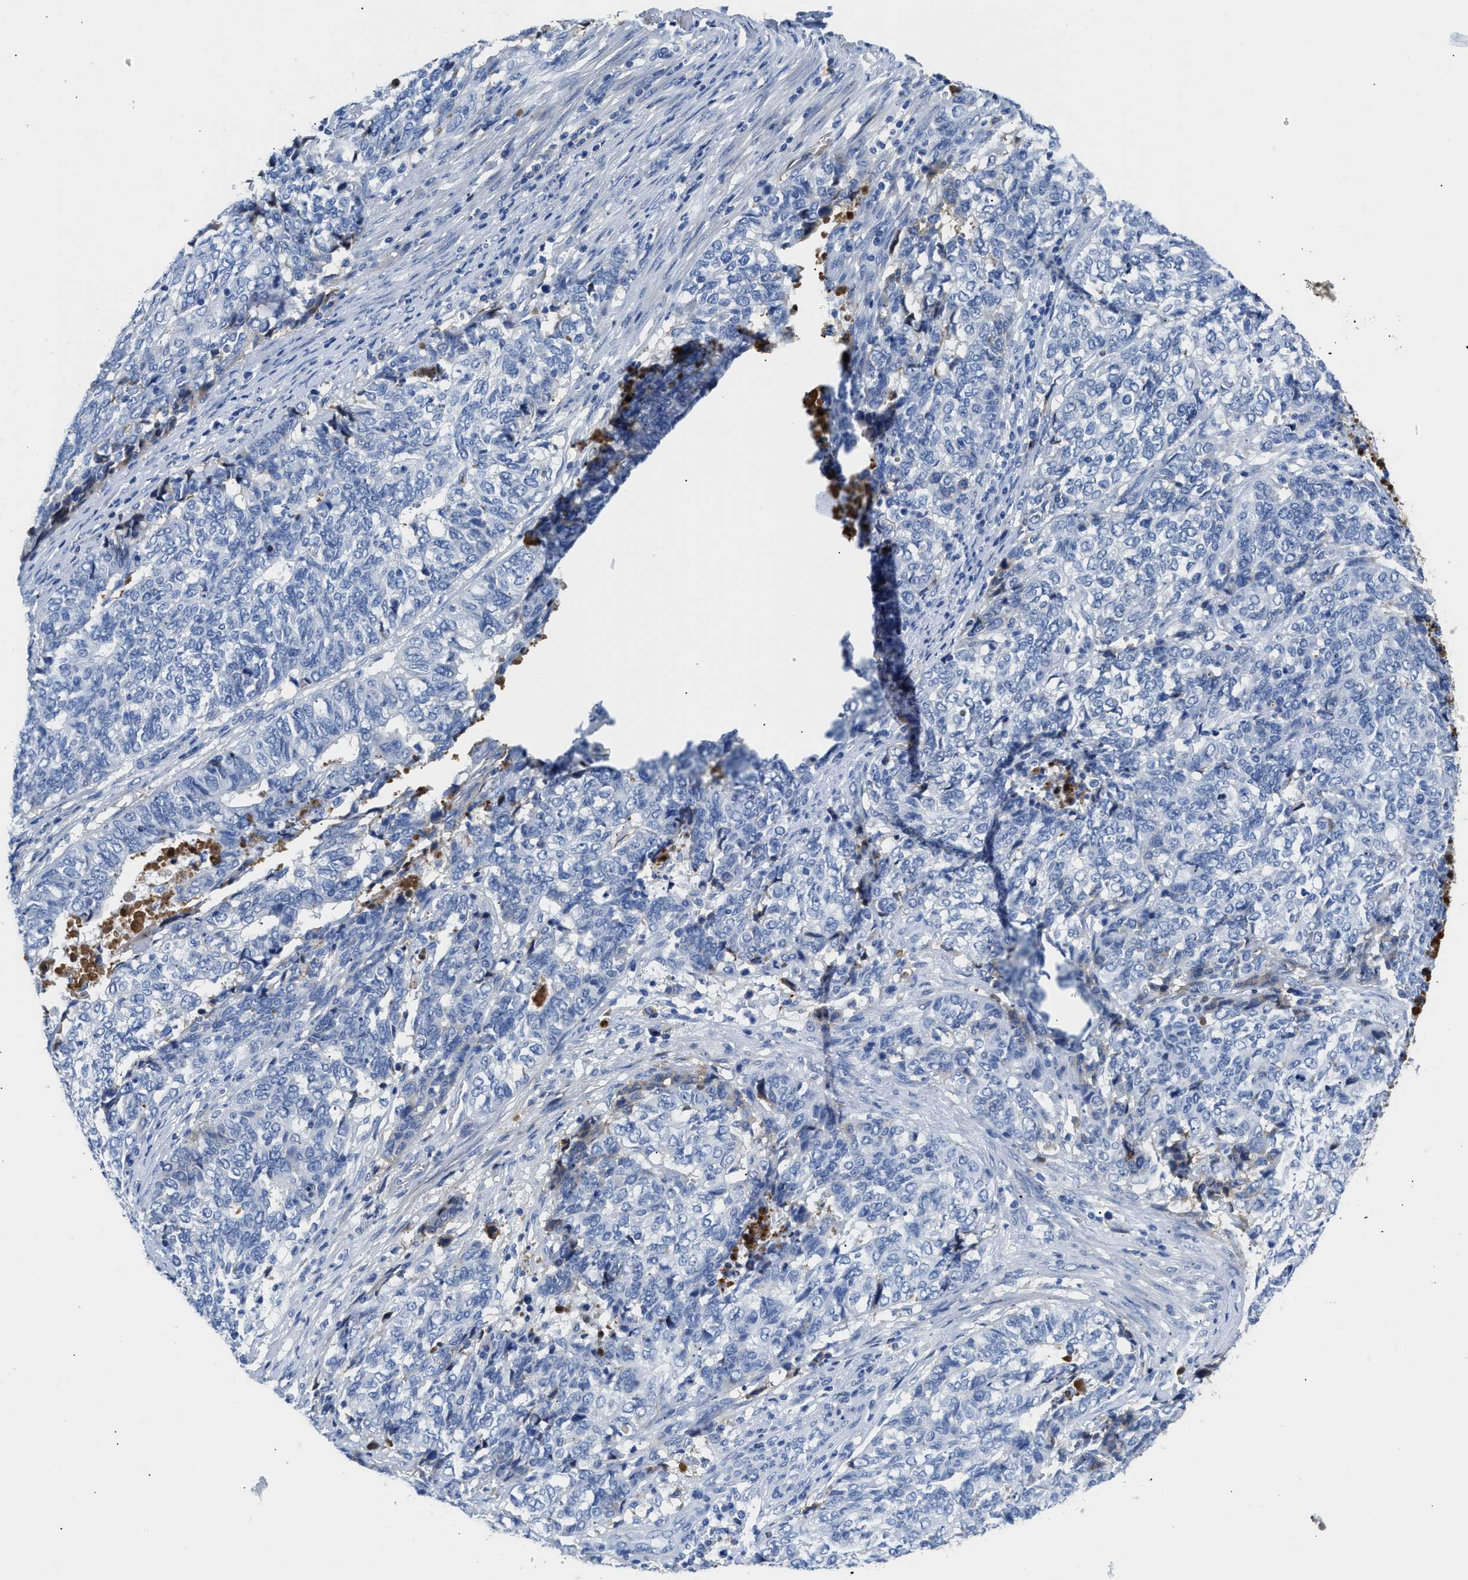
{"staining": {"intensity": "negative", "quantity": "none", "location": "none"}, "tissue": "endometrial cancer", "cell_type": "Tumor cells", "image_type": "cancer", "snomed": [{"axis": "morphology", "description": "Adenocarcinoma, NOS"}, {"axis": "topography", "description": "Endometrium"}], "caption": "Adenocarcinoma (endometrial) stained for a protein using immunohistochemistry displays no expression tumor cells.", "gene": "GC", "patient": {"sex": "female", "age": 80}}